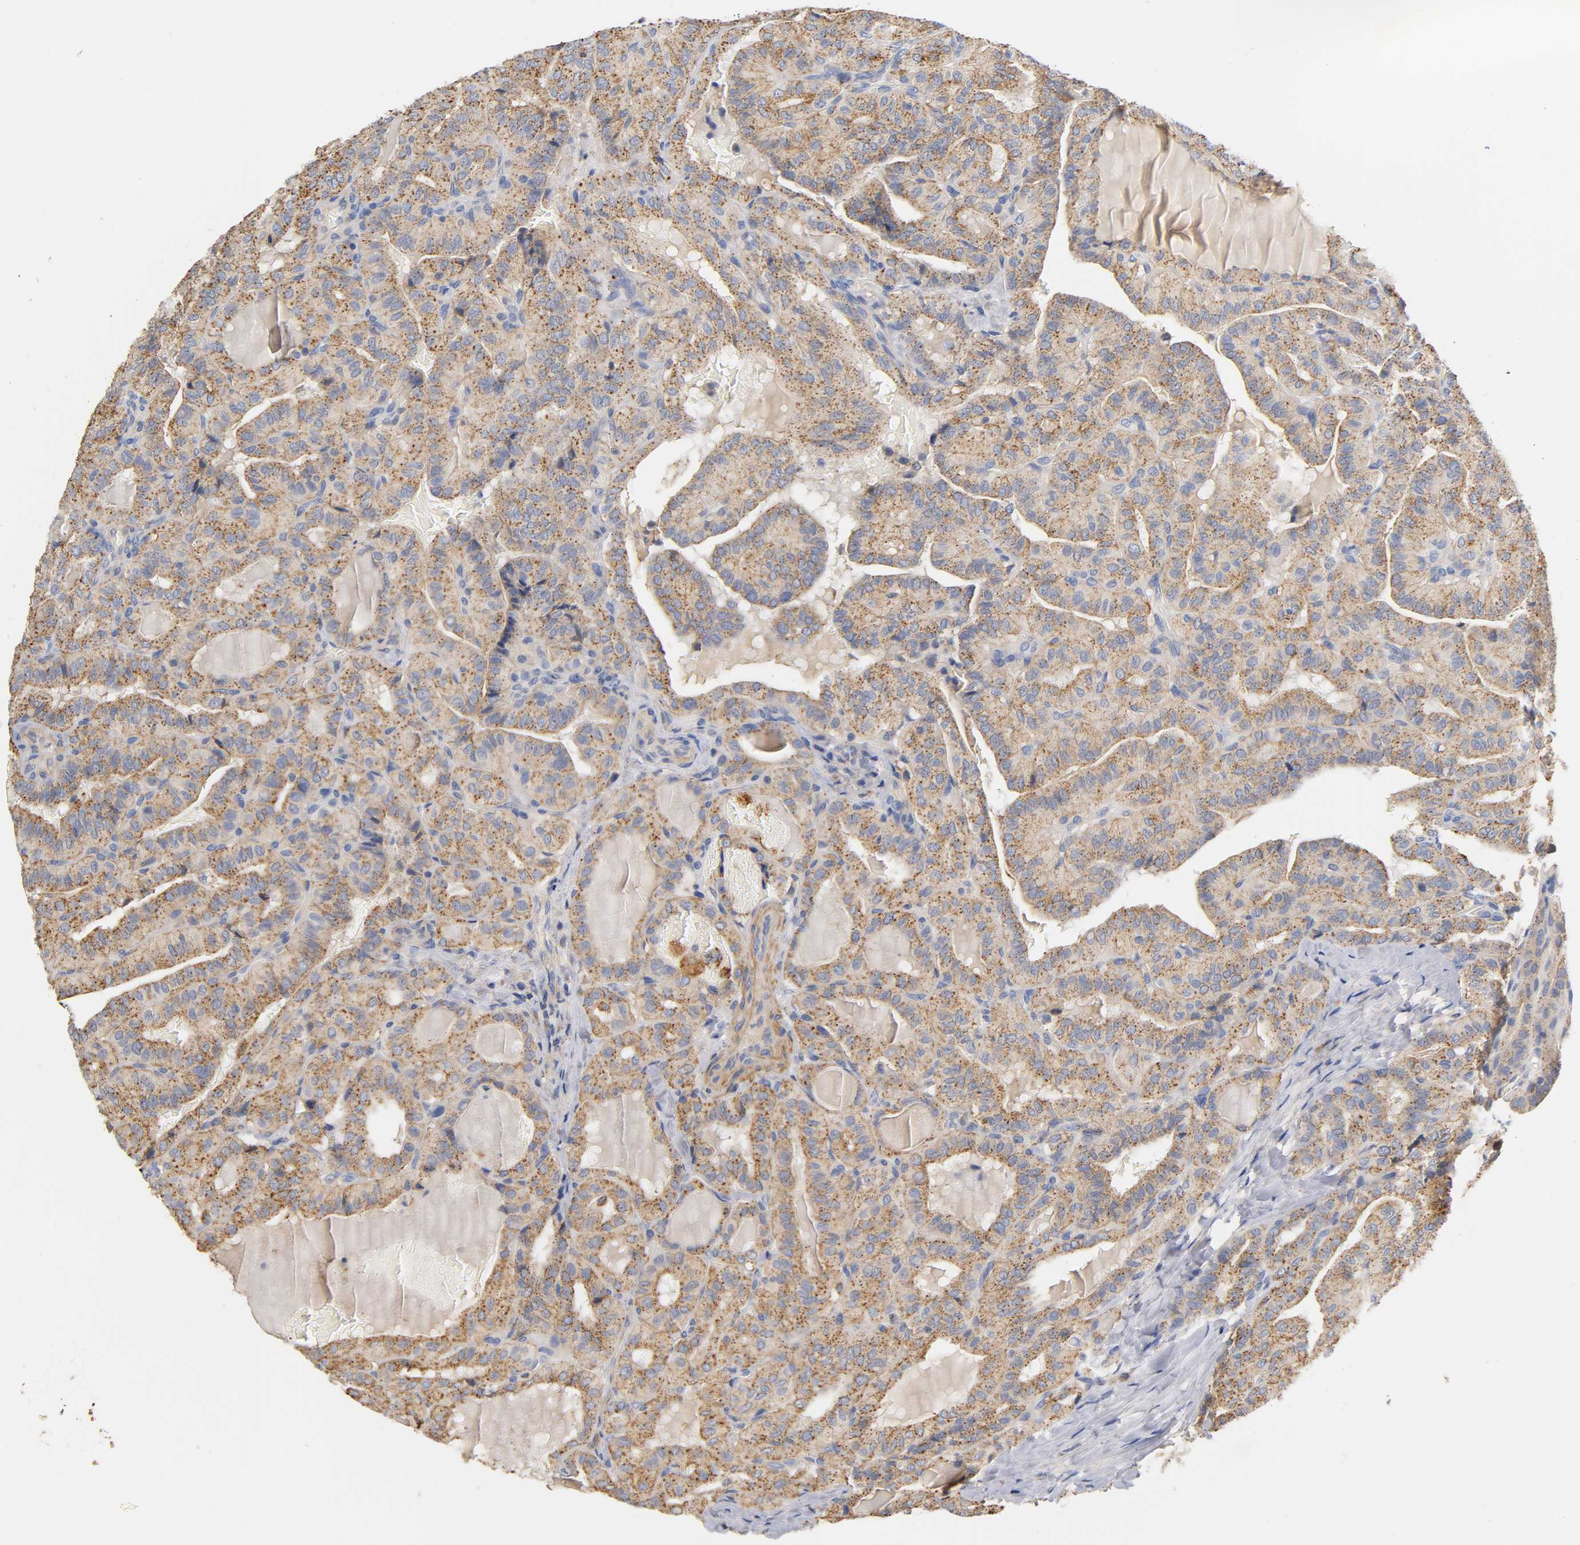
{"staining": {"intensity": "moderate", "quantity": ">75%", "location": "cytoplasmic/membranous"}, "tissue": "thyroid cancer", "cell_type": "Tumor cells", "image_type": "cancer", "snomed": [{"axis": "morphology", "description": "Papillary adenocarcinoma, NOS"}, {"axis": "topography", "description": "Thyroid gland"}], "caption": "The image exhibits immunohistochemical staining of thyroid cancer (papillary adenocarcinoma). There is moderate cytoplasmic/membranous staining is present in about >75% of tumor cells.", "gene": "SEMA5A", "patient": {"sex": "male", "age": 77}}